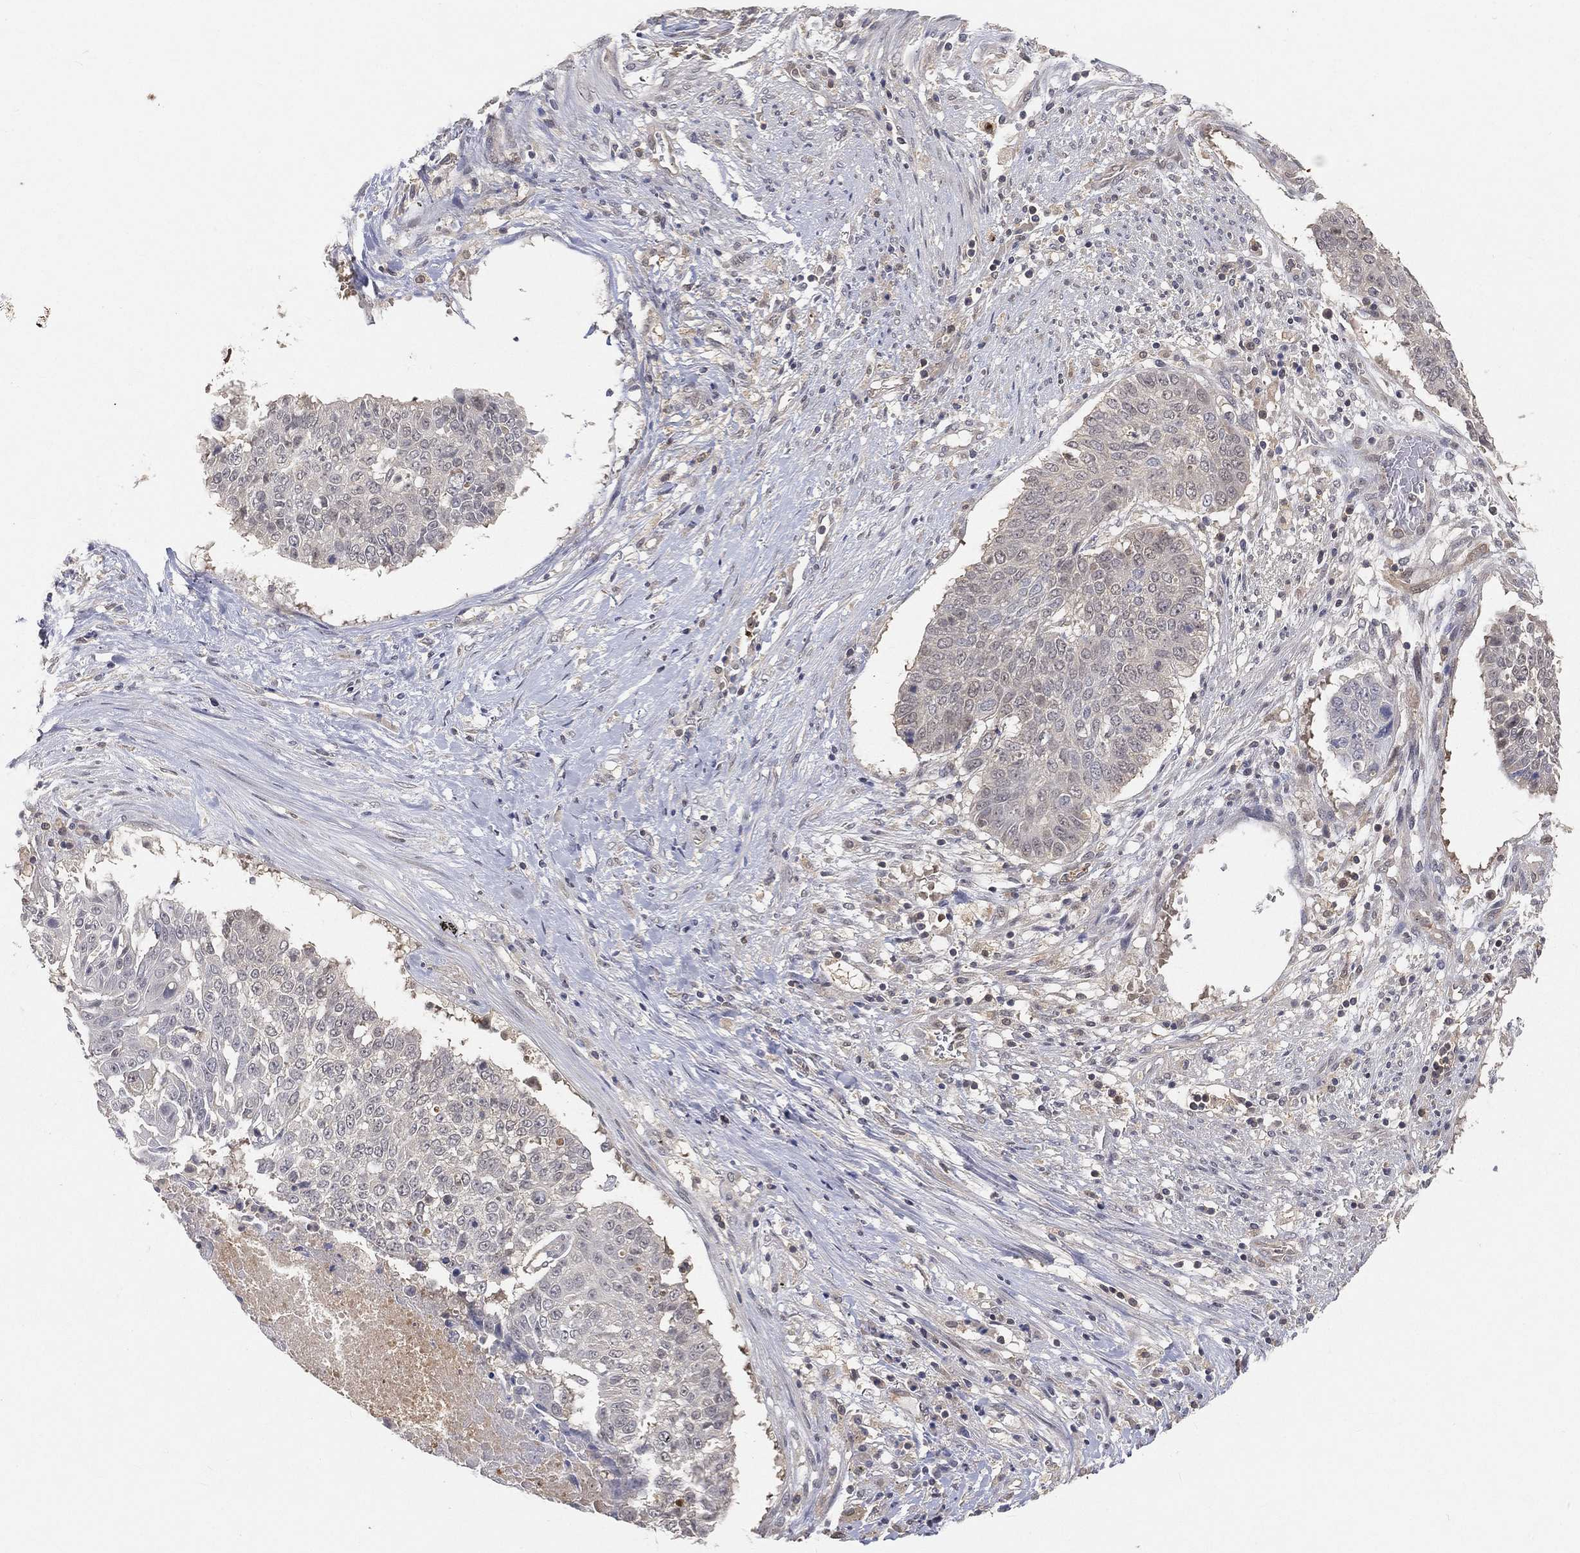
{"staining": {"intensity": "negative", "quantity": "none", "location": "none"}, "tissue": "lung cancer", "cell_type": "Tumor cells", "image_type": "cancer", "snomed": [{"axis": "morphology", "description": "Squamous cell carcinoma, NOS"}, {"axis": "topography", "description": "Lung"}], "caption": "High magnification brightfield microscopy of lung cancer stained with DAB (3,3'-diaminobenzidine) (brown) and counterstained with hematoxylin (blue): tumor cells show no significant positivity.", "gene": "MAPK1", "patient": {"sex": "male", "age": 64}}